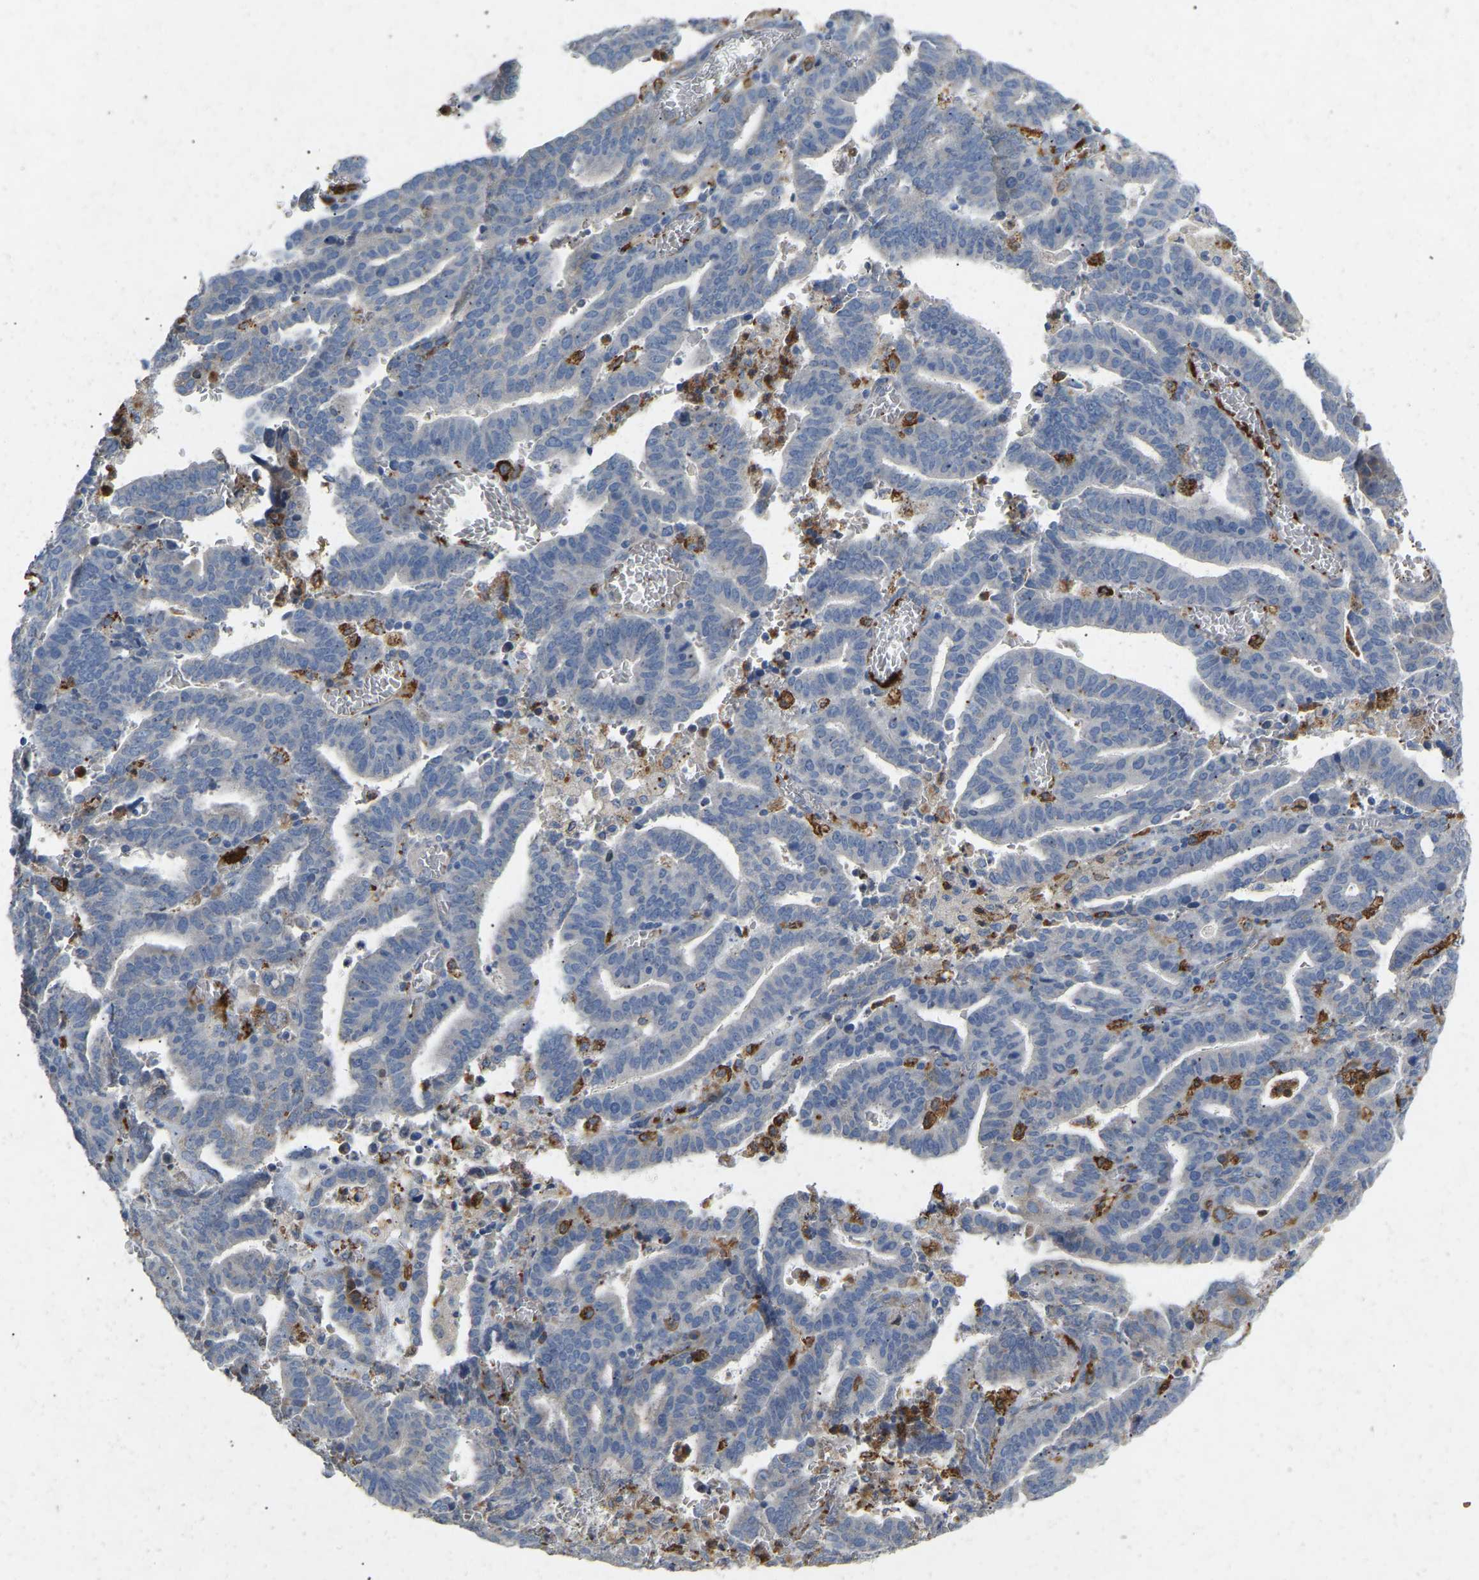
{"staining": {"intensity": "negative", "quantity": "none", "location": "none"}, "tissue": "endometrial cancer", "cell_type": "Tumor cells", "image_type": "cancer", "snomed": [{"axis": "morphology", "description": "Adenocarcinoma, NOS"}, {"axis": "topography", "description": "Uterus"}], "caption": "An immunohistochemistry (IHC) micrograph of adenocarcinoma (endometrial) is shown. There is no staining in tumor cells of adenocarcinoma (endometrial).", "gene": "RHEB", "patient": {"sex": "female", "age": 83}}